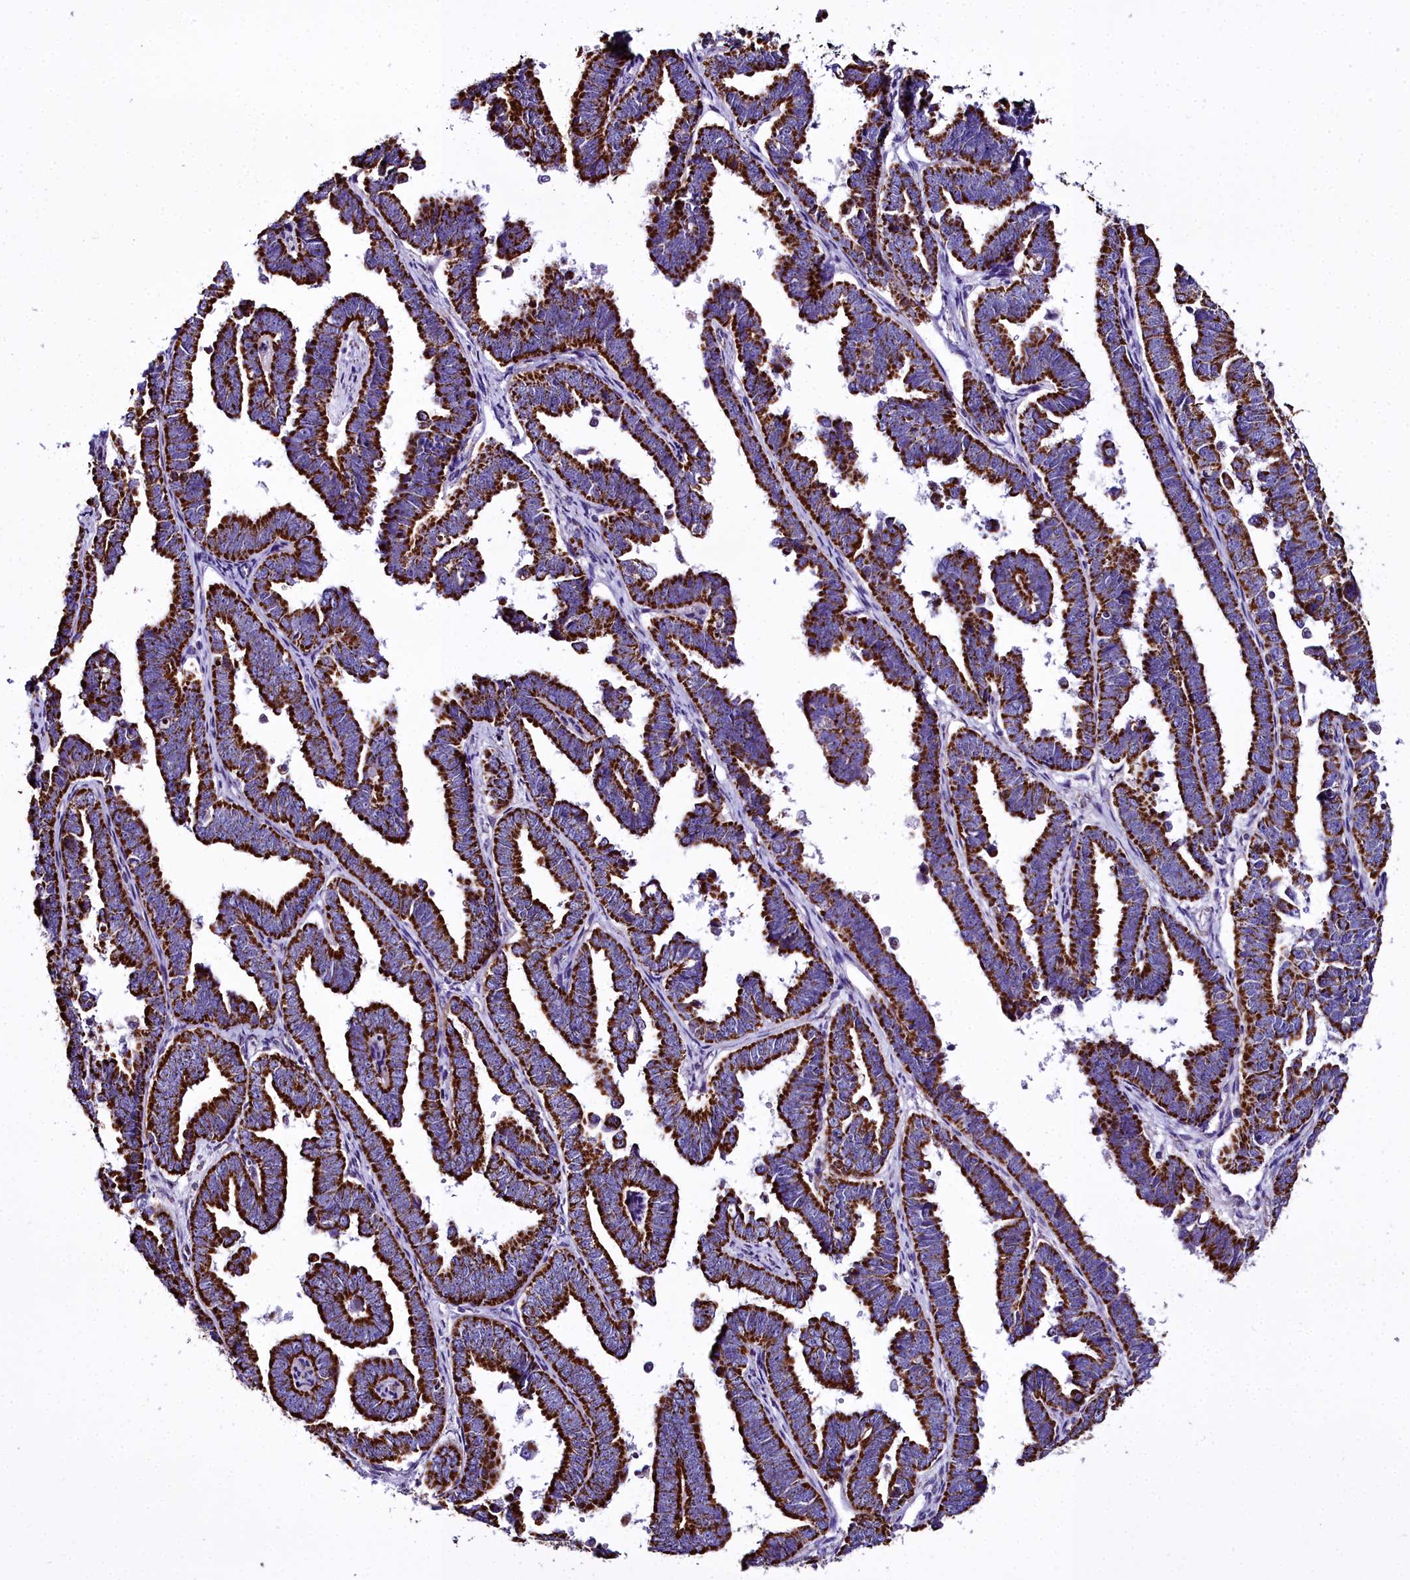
{"staining": {"intensity": "strong", "quantity": ">75%", "location": "cytoplasmic/membranous"}, "tissue": "endometrial cancer", "cell_type": "Tumor cells", "image_type": "cancer", "snomed": [{"axis": "morphology", "description": "Adenocarcinoma, NOS"}, {"axis": "topography", "description": "Endometrium"}], "caption": "DAB (3,3'-diaminobenzidine) immunohistochemical staining of human endometrial cancer (adenocarcinoma) exhibits strong cytoplasmic/membranous protein expression in about >75% of tumor cells.", "gene": "WDFY3", "patient": {"sex": "female", "age": 75}}